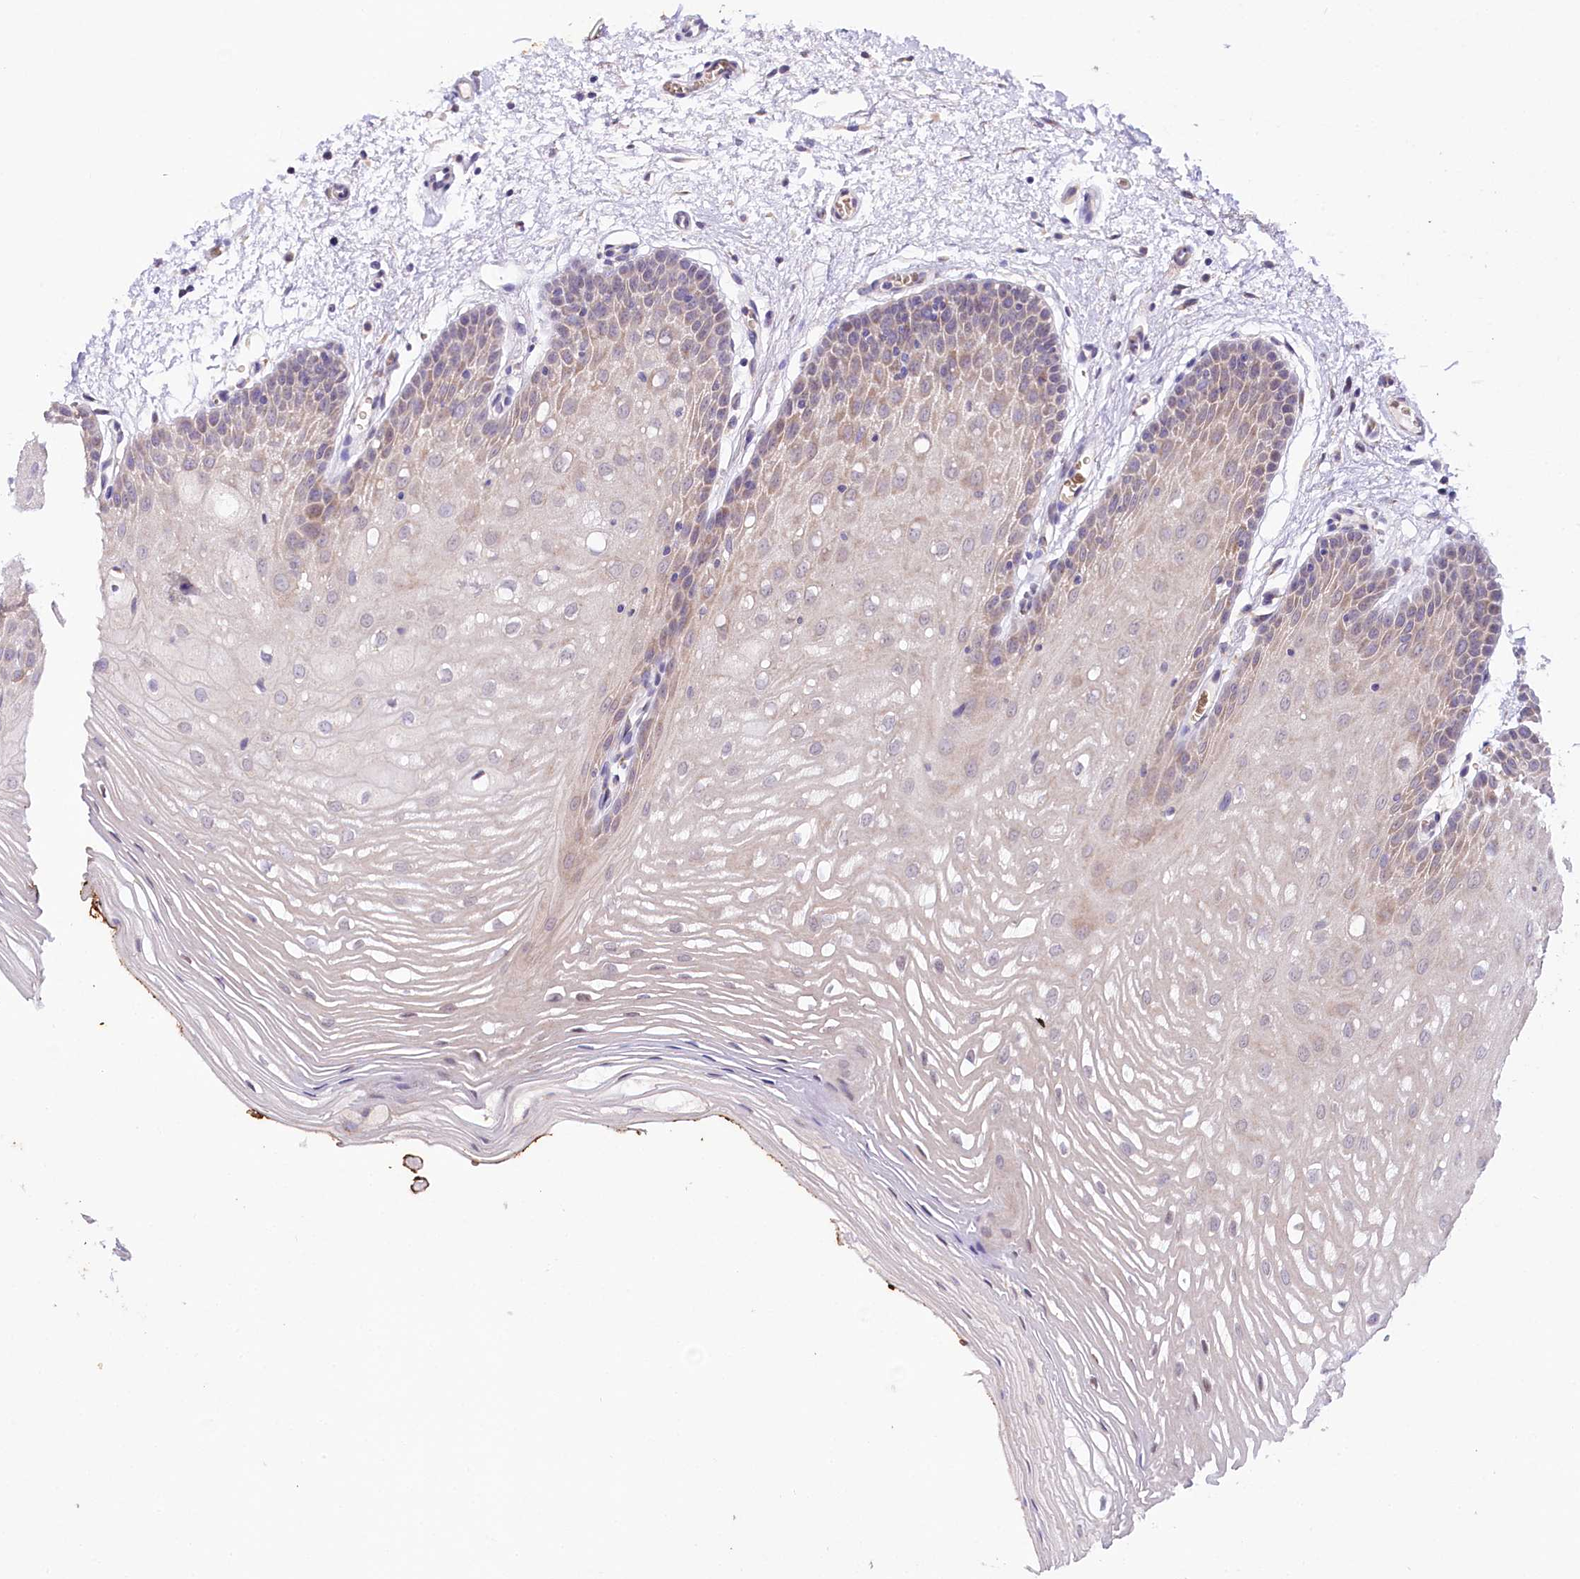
{"staining": {"intensity": "weak", "quantity": "25%-75%", "location": "cytoplasmic/membranous"}, "tissue": "oral mucosa", "cell_type": "Squamous epithelial cells", "image_type": "normal", "snomed": [{"axis": "morphology", "description": "Normal tissue, NOS"}, {"axis": "topography", "description": "Oral tissue"}, {"axis": "topography", "description": "Tounge, NOS"}], "caption": "Immunohistochemical staining of normal human oral mucosa shows 25%-75% levels of weak cytoplasmic/membranous protein expression in about 25%-75% of squamous epithelial cells. Using DAB (brown) and hematoxylin (blue) stains, captured at high magnification using brightfield microscopy.", "gene": "CEP295", "patient": {"sex": "female", "age": 73}}